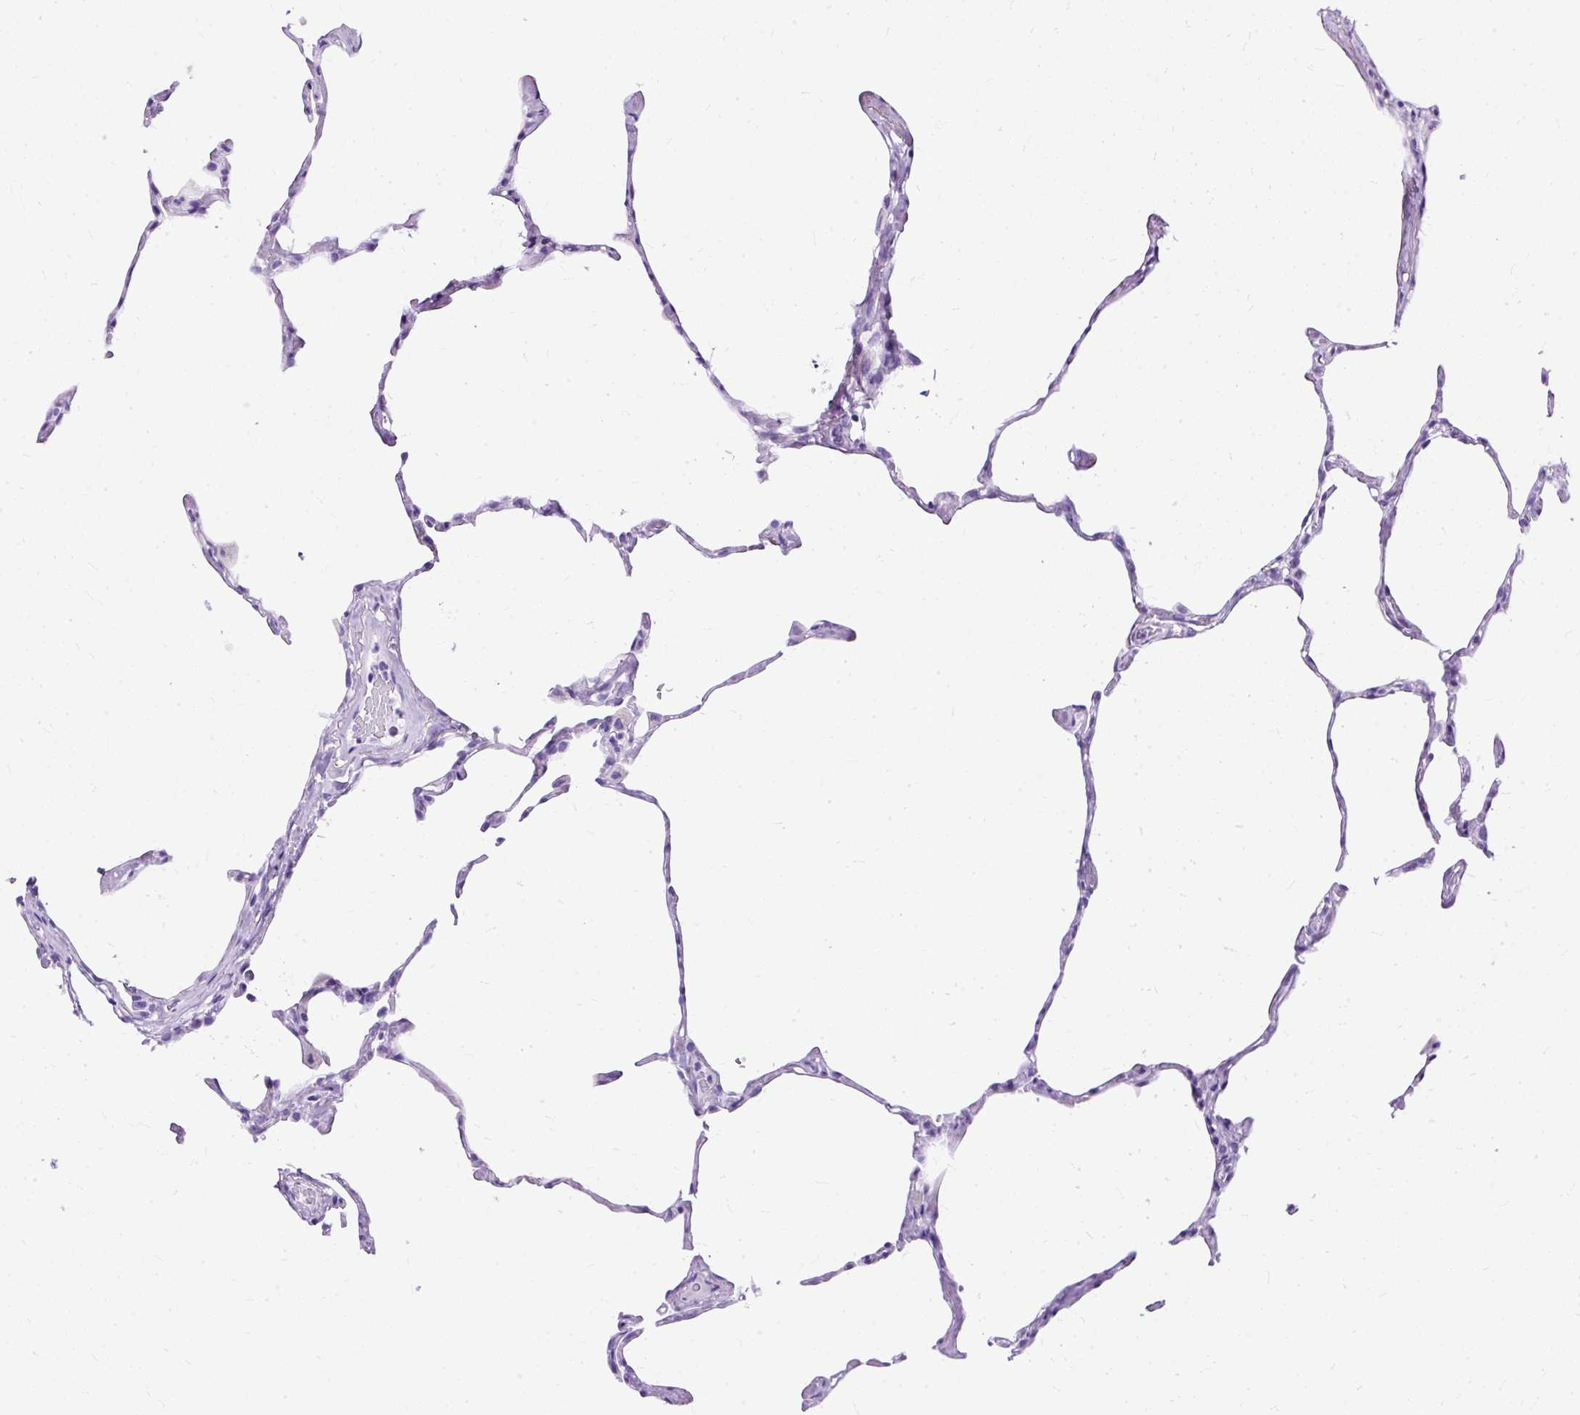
{"staining": {"intensity": "negative", "quantity": "none", "location": "none"}, "tissue": "lung", "cell_type": "Alveolar cells", "image_type": "normal", "snomed": [{"axis": "morphology", "description": "Normal tissue, NOS"}, {"axis": "topography", "description": "Lung"}], "caption": "Alveolar cells are negative for brown protein staining in normal lung. Brightfield microscopy of immunohistochemistry (IHC) stained with DAB (brown) and hematoxylin (blue), captured at high magnification.", "gene": "SLC8A2", "patient": {"sex": "male", "age": 65}}